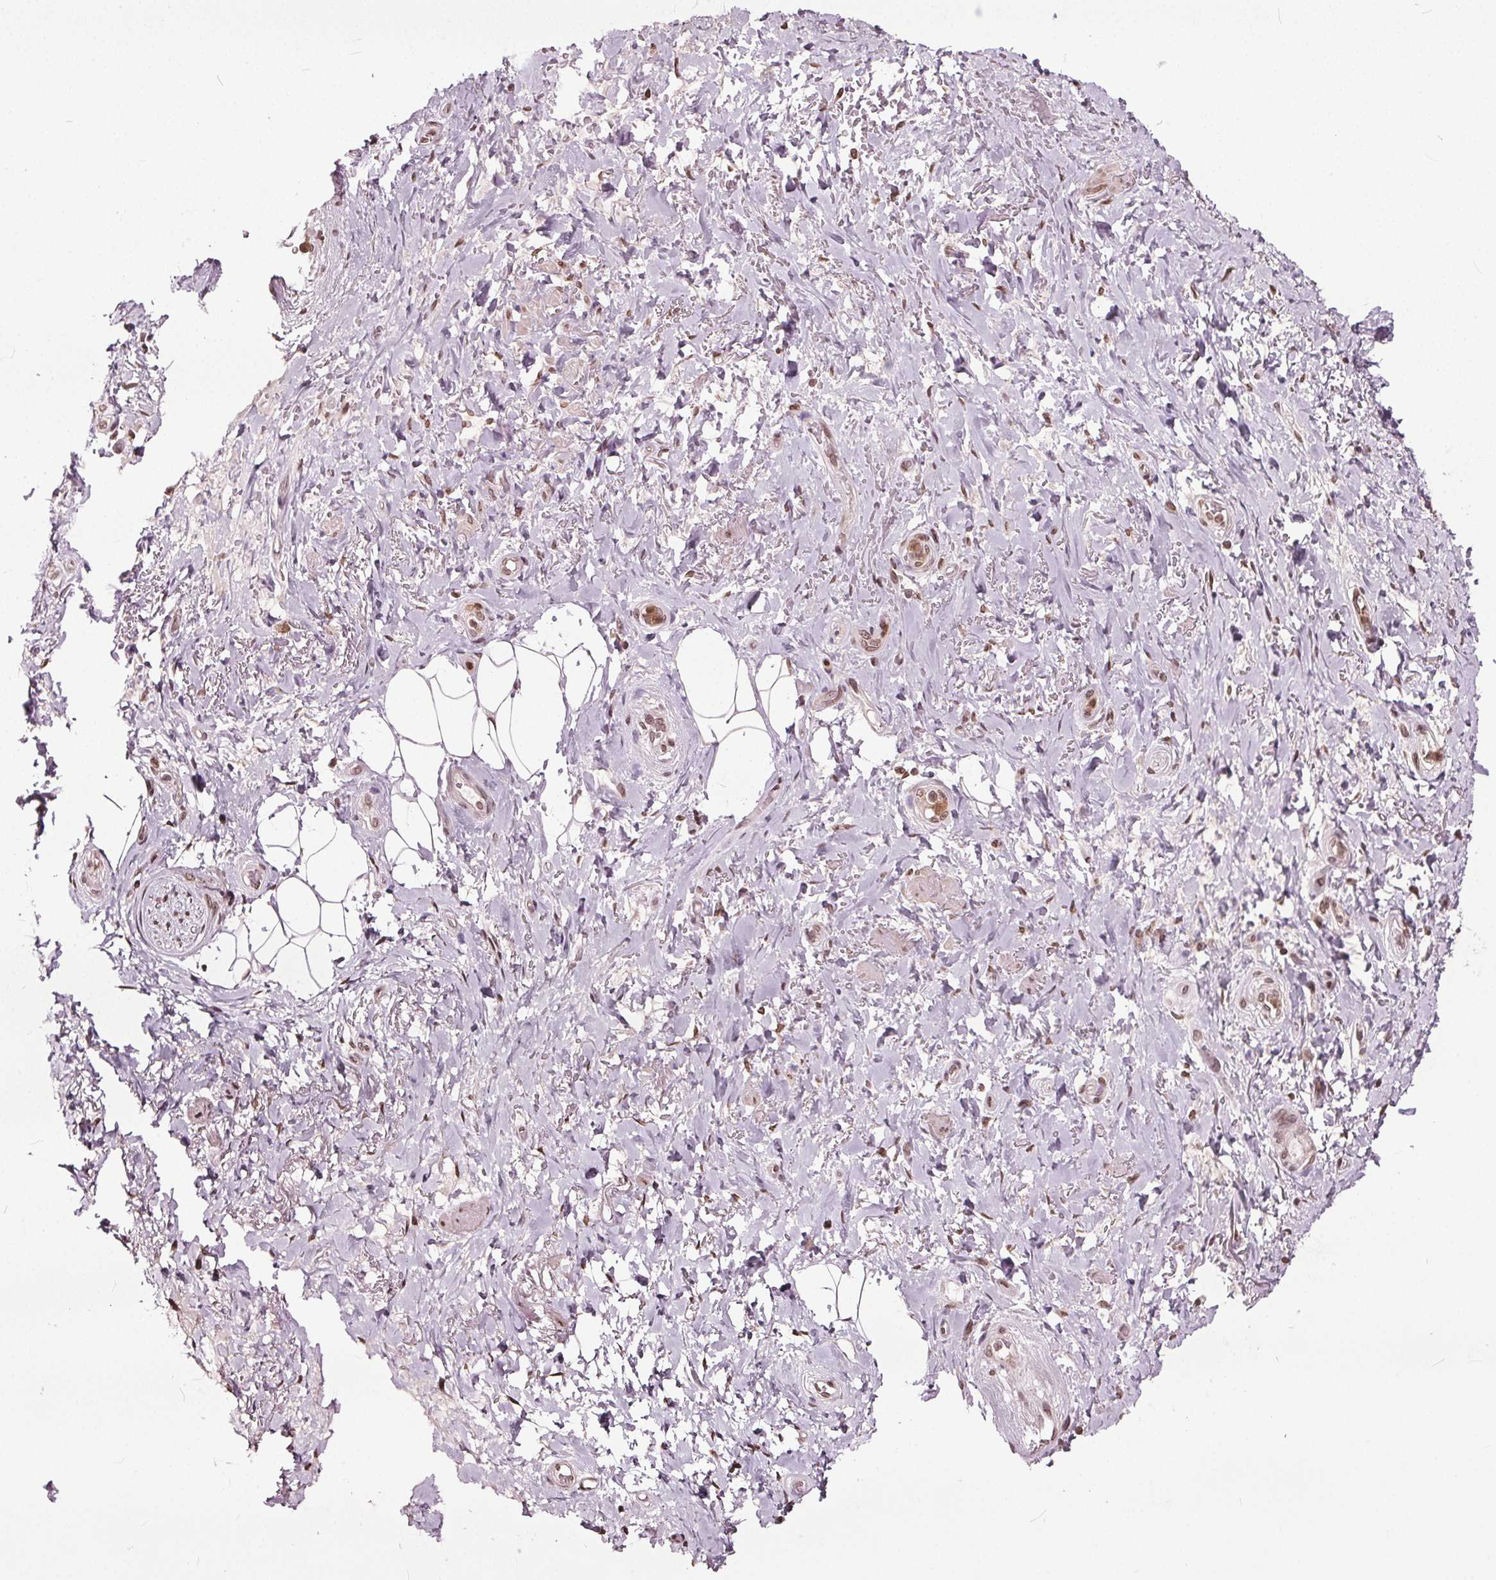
{"staining": {"intensity": "negative", "quantity": "none", "location": "none"}, "tissue": "adipose tissue", "cell_type": "Adipocytes", "image_type": "normal", "snomed": [{"axis": "morphology", "description": "Normal tissue, NOS"}, {"axis": "topography", "description": "Anal"}, {"axis": "topography", "description": "Peripheral nerve tissue"}], "caption": "Immunohistochemistry image of benign adipose tissue: adipose tissue stained with DAB reveals no significant protein expression in adipocytes.", "gene": "TTC39C", "patient": {"sex": "male", "age": 53}}